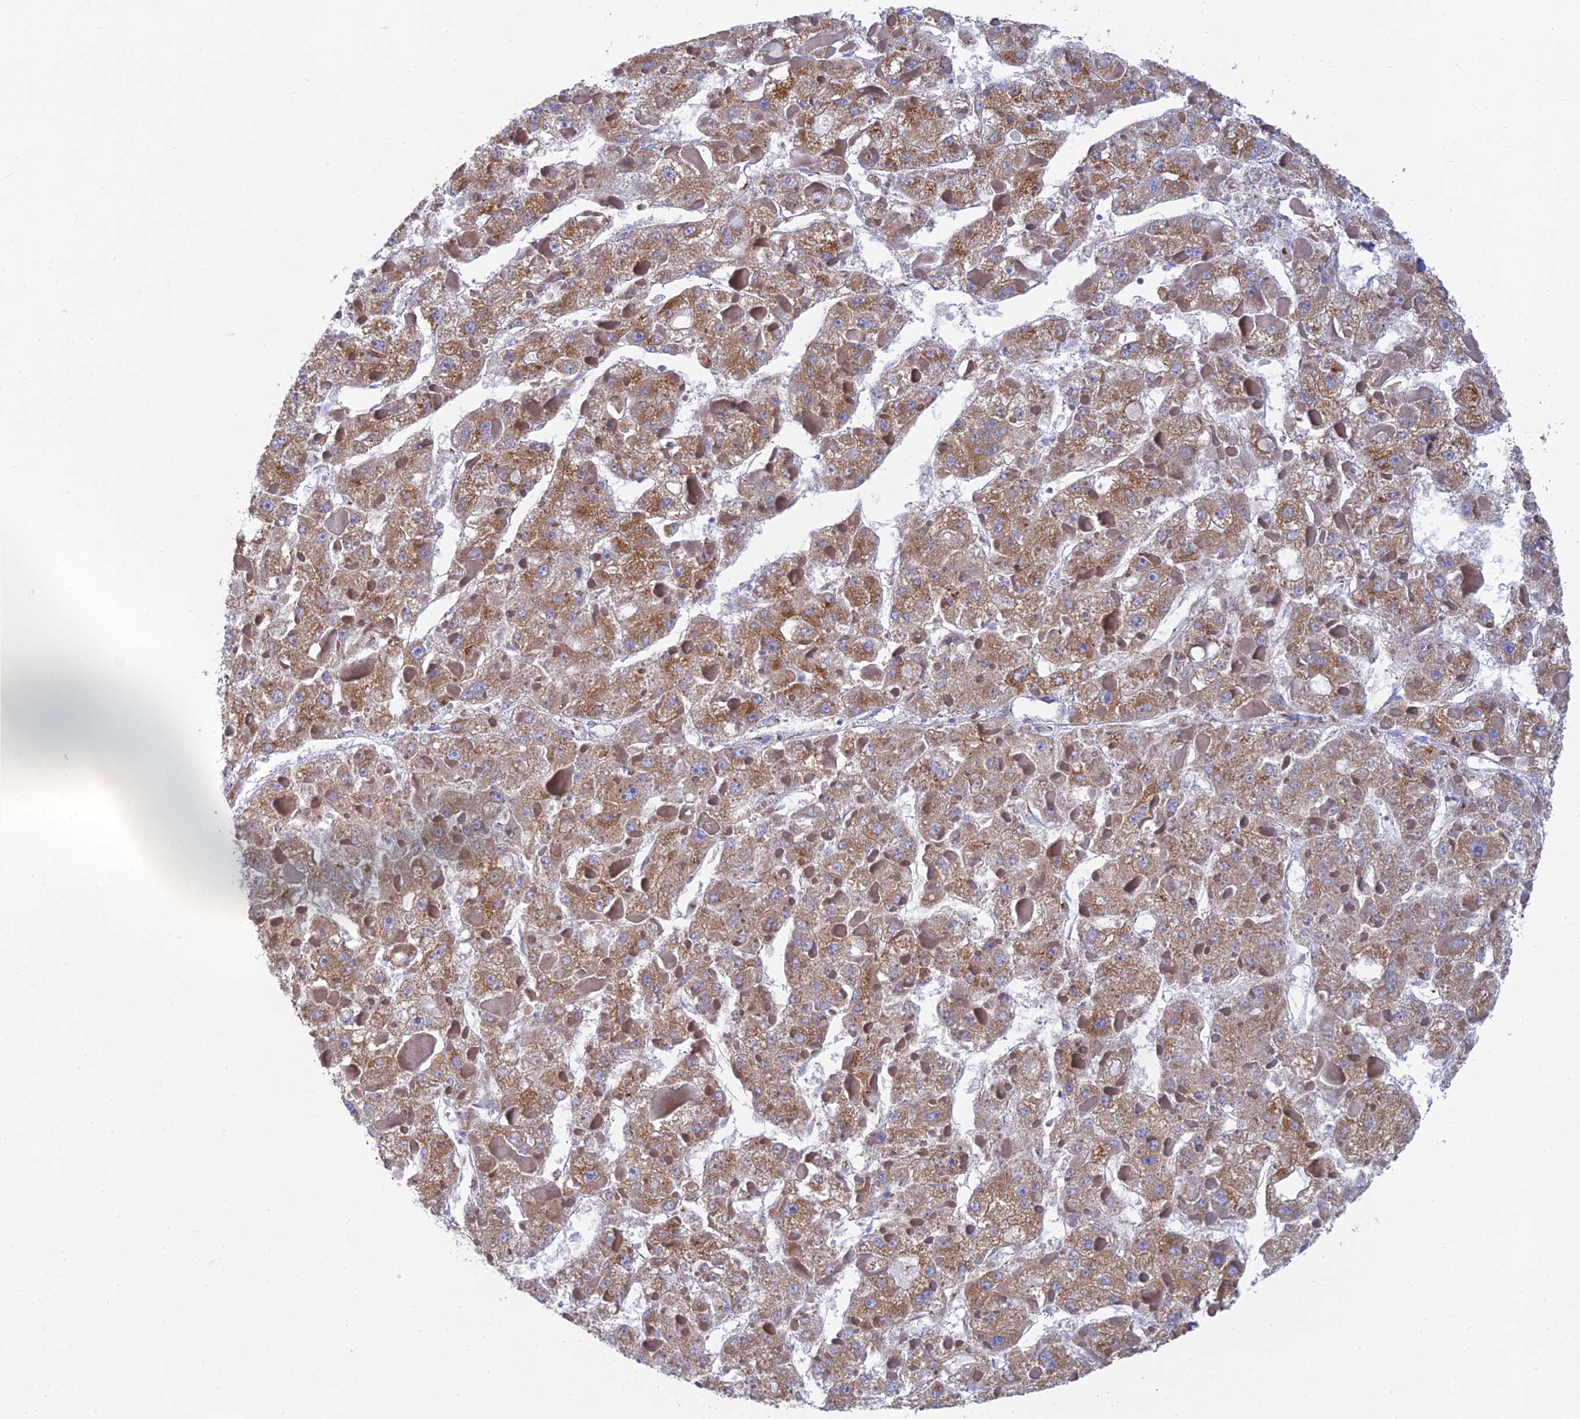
{"staining": {"intensity": "moderate", "quantity": ">75%", "location": "cytoplasmic/membranous"}, "tissue": "liver cancer", "cell_type": "Tumor cells", "image_type": "cancer", "snomed": [{"axis": "morphology", "description": "Carcinoma, Hepatocellular, NOS"}, {"axis": "topography", "description": "Liver"}], "caption": "High-magnification brightfield microscopy of liver cancer stained with DAB (3,3'-diaminobenzidine) (brown) and counterstained with hematoxylin (blue). tumor cells exhibit moderate cytoplasmic/membranous staining is seen in approximately>75% of cells. The protein is shown in brown color, while the nuclei are stained blue.", "gene": "HS2ST1", "patient": {"sex": "female", "age": 73}}